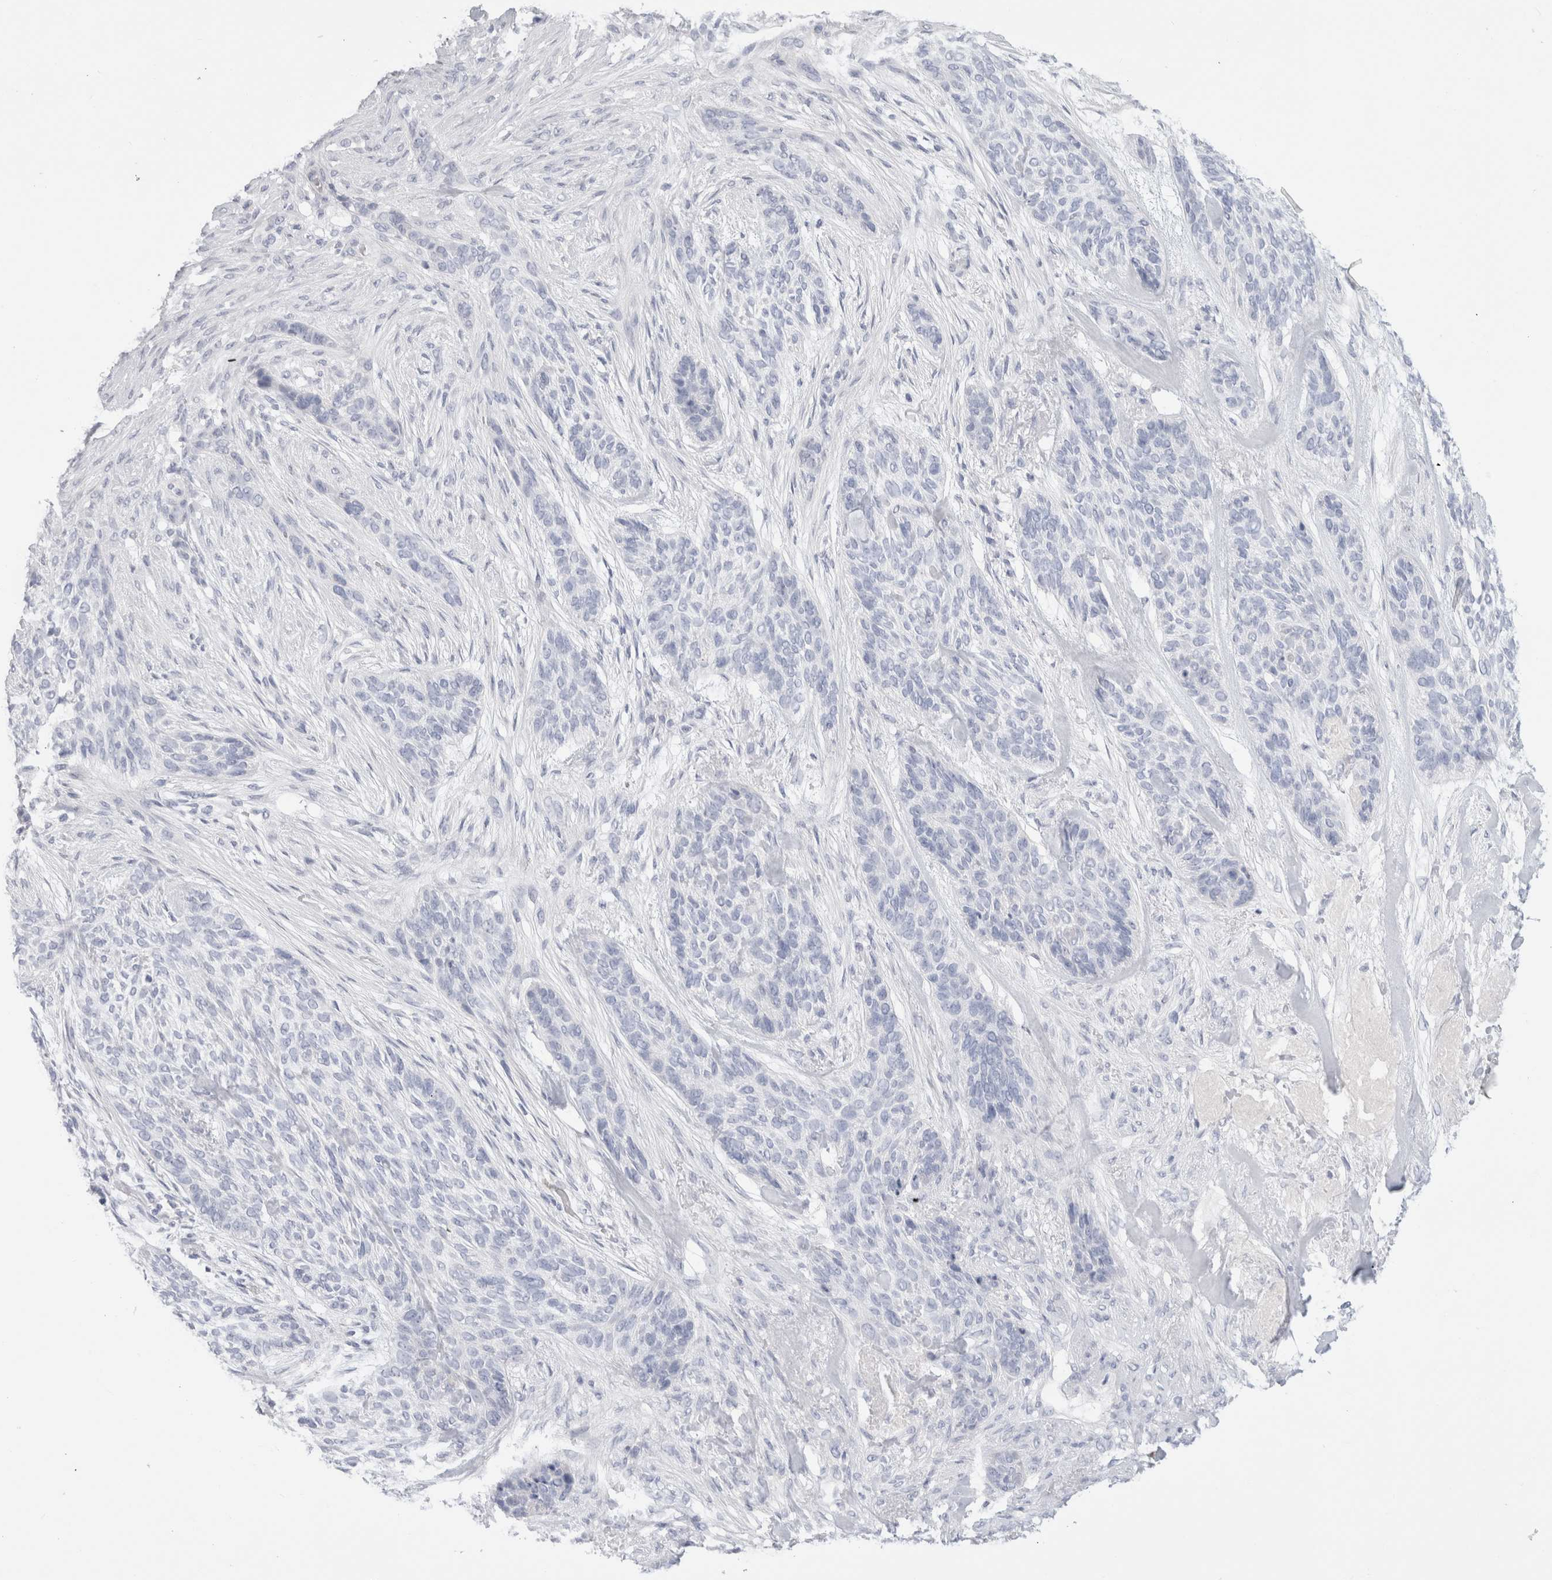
{"staining": {"intensity": "negative", "quantity": "none", "location": "none"}, "tissue": "skin cancer", "cell_type": "Tumor cells", "image_type": "cancer", "snomed": [{"axis": "morphology", "description": "Basal cell carcinoma"}, {"axis": "topography", "description": "Skin"}], "caption": "High magnification brightfield microscopy of skin cancer stained with DAB (brown) and counterstained with hematoxylin (blue): tumor cells show no significant expression.", "gene": "CD38", "patient": {"sex": "male", "age": 55}}